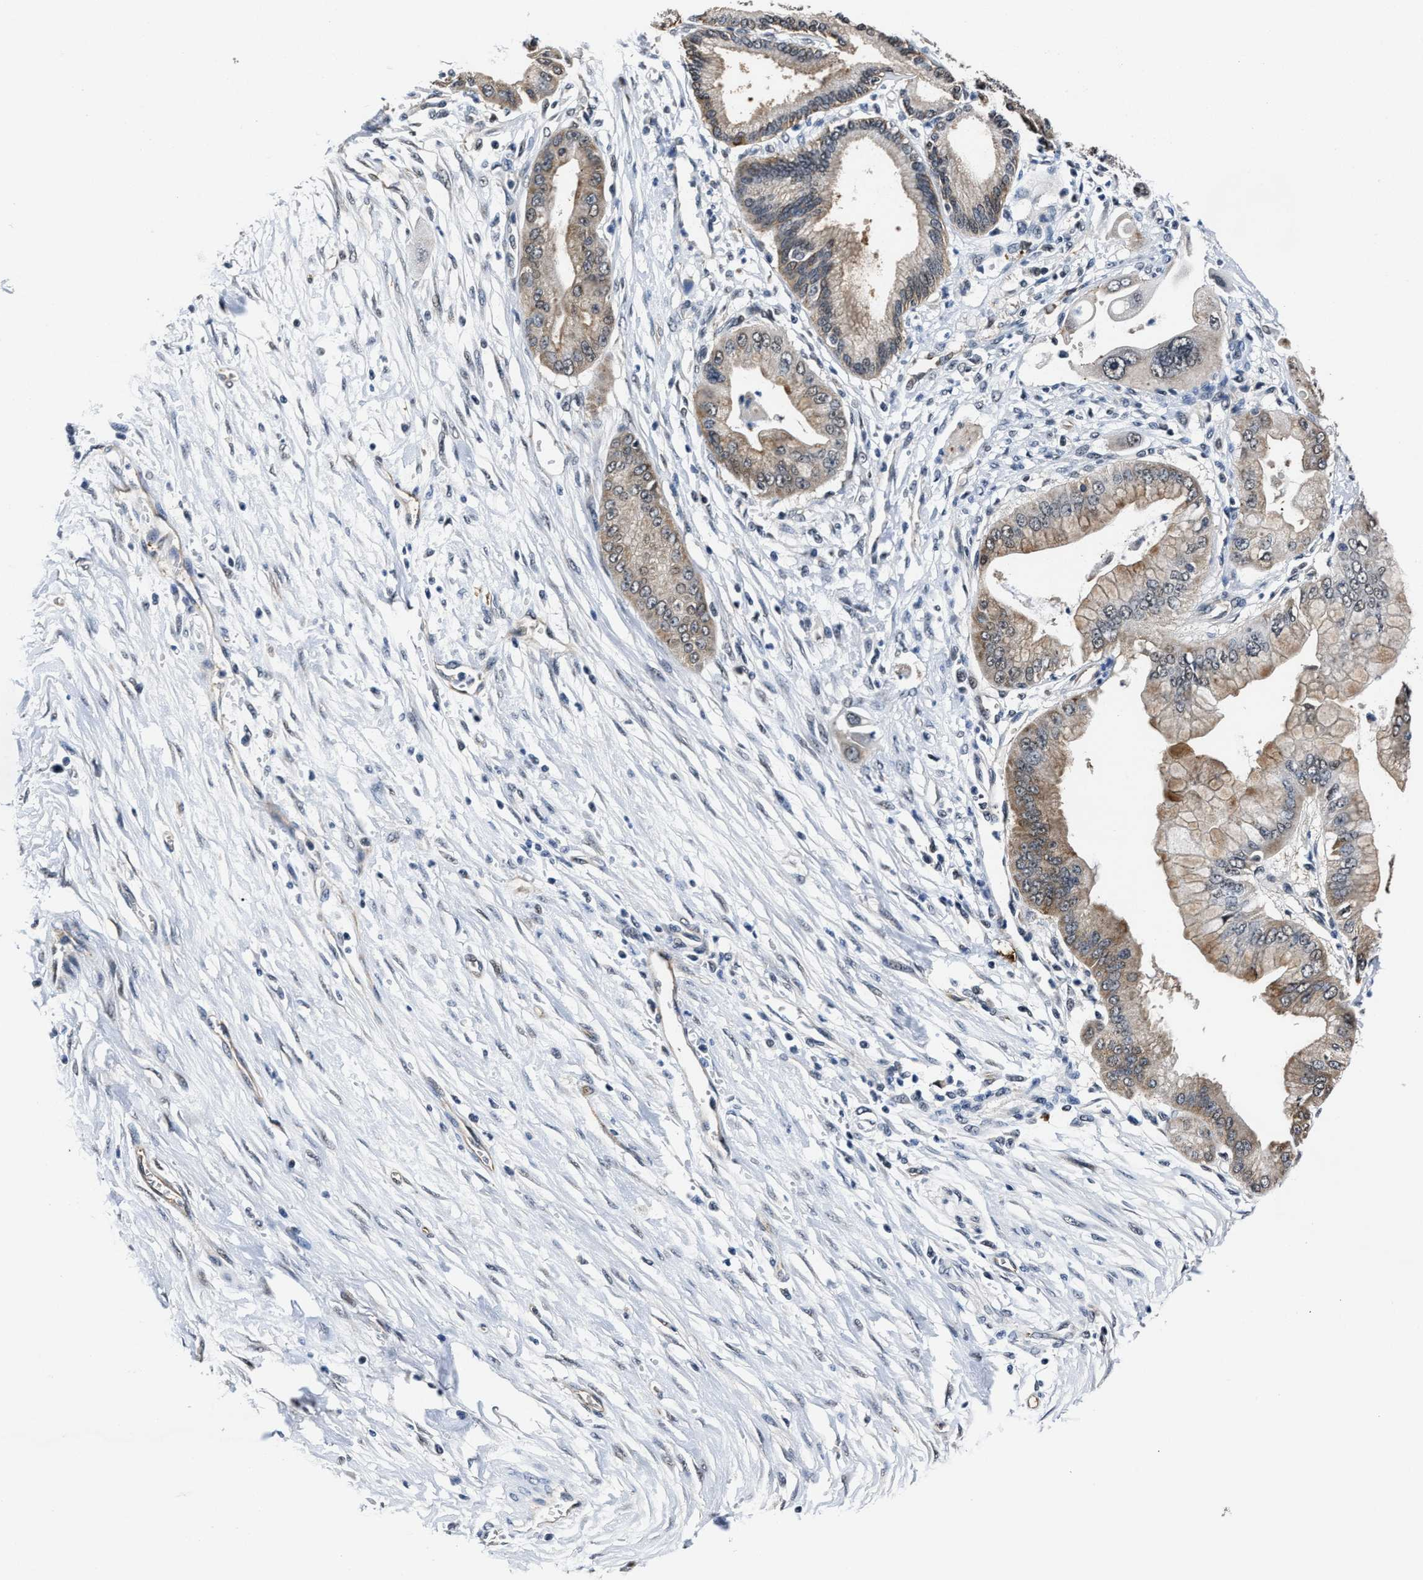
{"staining": {"intensity": "weak", "quantity": ">75%", "location": "cytoplasmic/membranous"}, "tissue": "pancreatic cancer", "cell_type": "Tumor cells", "image_type": "cancer", "snomed": [{"axis": "morphology", "description": "Adenocarcinoma, NOS"}, {"axis": "topography", "description": "Pancreas"}], "caption": "A brown stain highlights weak cytoplasmic/membranous positivity of a protein in pancreatic cancer (adenocarcinoma) tumor cells. Using DAB (brown) and hematoxylin (blue) stains, captured at high magnification using brightfield microscopy.", "gene": "MARCKSL1", "patient": {"sex": "male", "age": 59}}